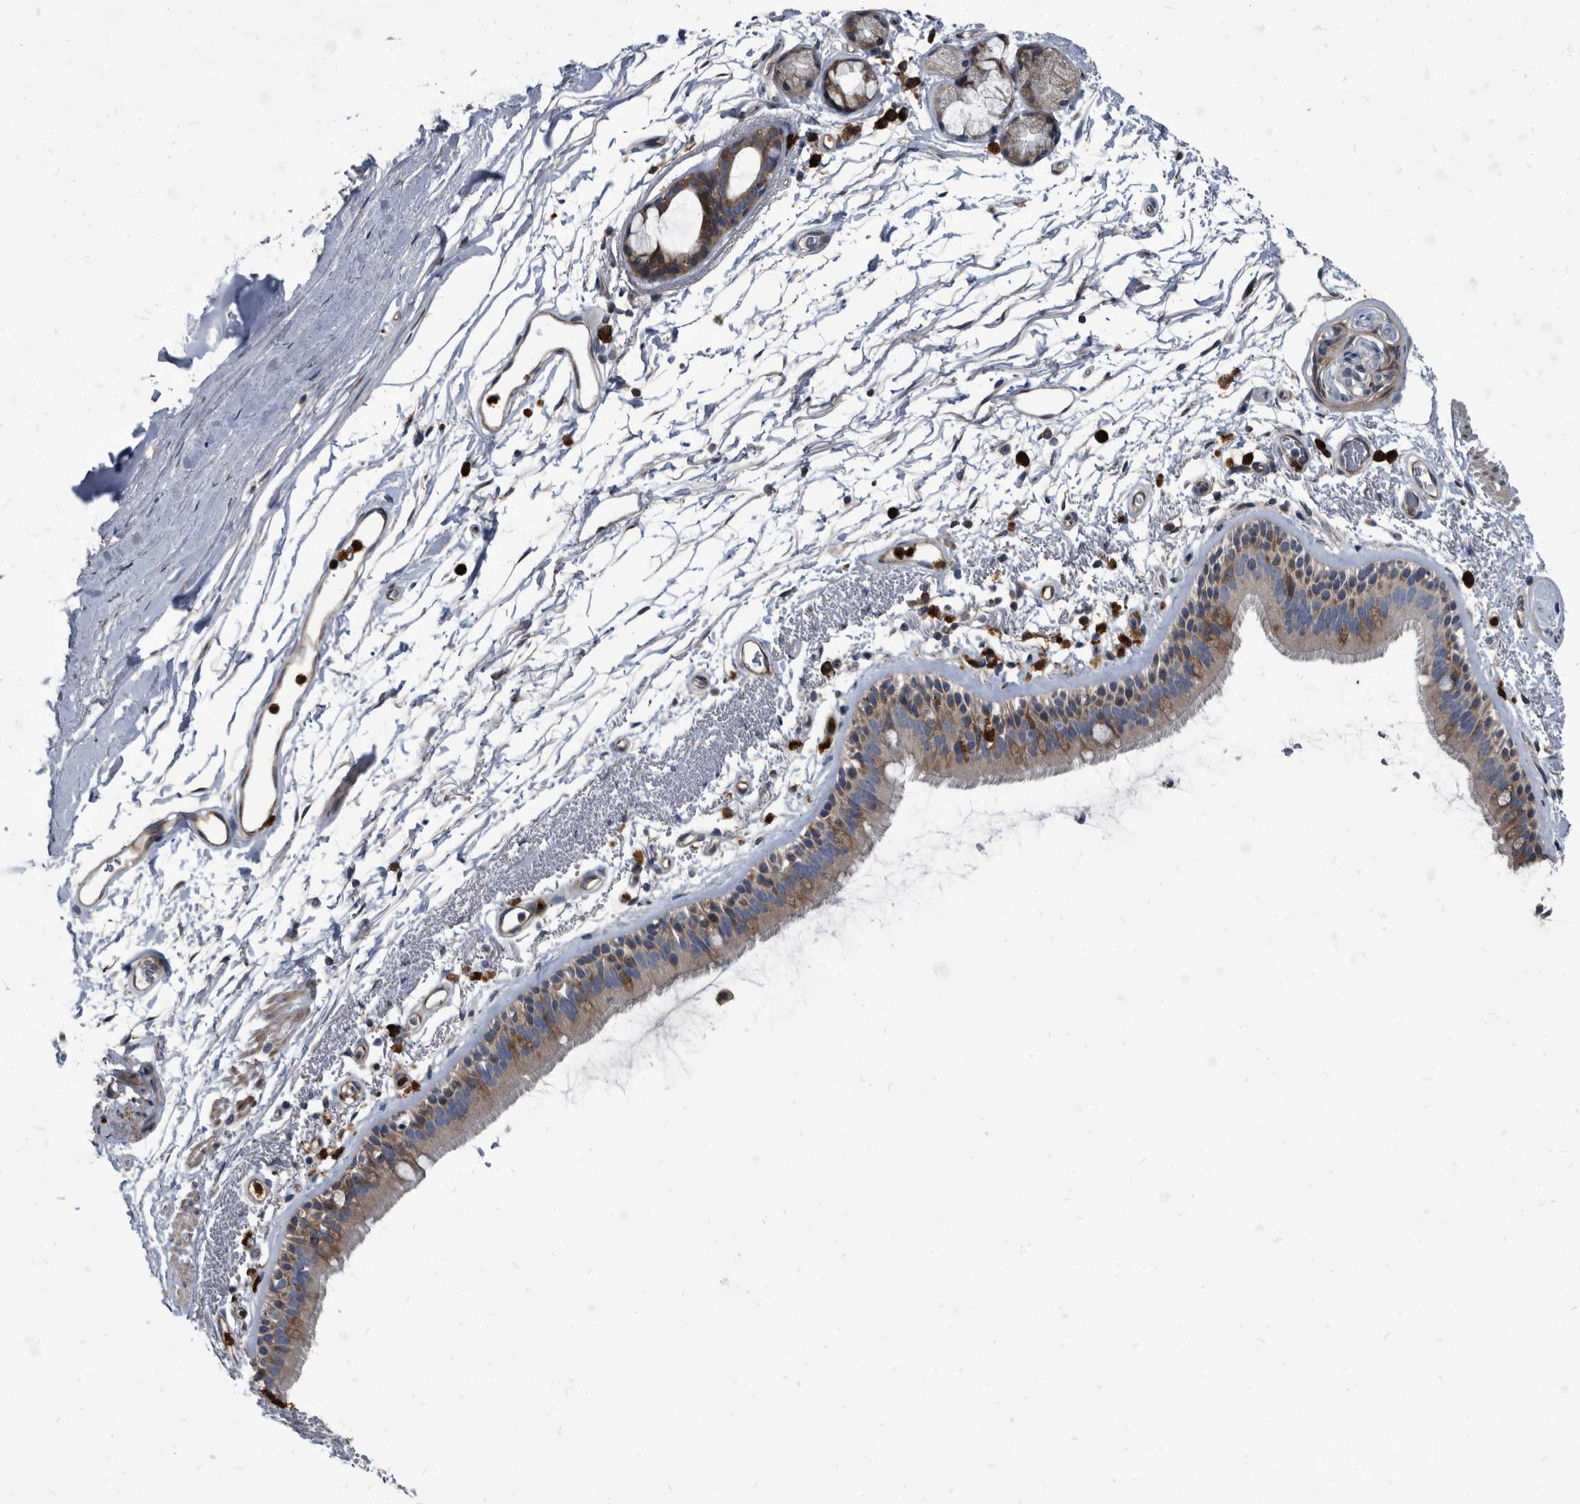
{"staining": {"intensity": "weak", "quantity": "25%-75%", "location": "cytoplasmic/membranous"}, "tissue": "bronchus", "cell_type": "Respiratory epithelial cells", "image_type": "normal", "snomed": [{"axis": "morphology", "description": "Normal tissue, NOS"}, {"axis": "topography", "description": "Lymph node"}, {"axis": "topography", "description": "Bronchus"}], "caption": "Immunohistochemical staining of unremarkable bronchus displays low levels of weak cytoplasmic/membranous positivity in approximately 25%-75% of respiratory epithelial cells. (DAB (3,3'-diaminobenzidine) = brown stain, brightfield microscopy at high magnification).", "gene": "CDV3", "patient": {"sex": "female", "age": 70}}